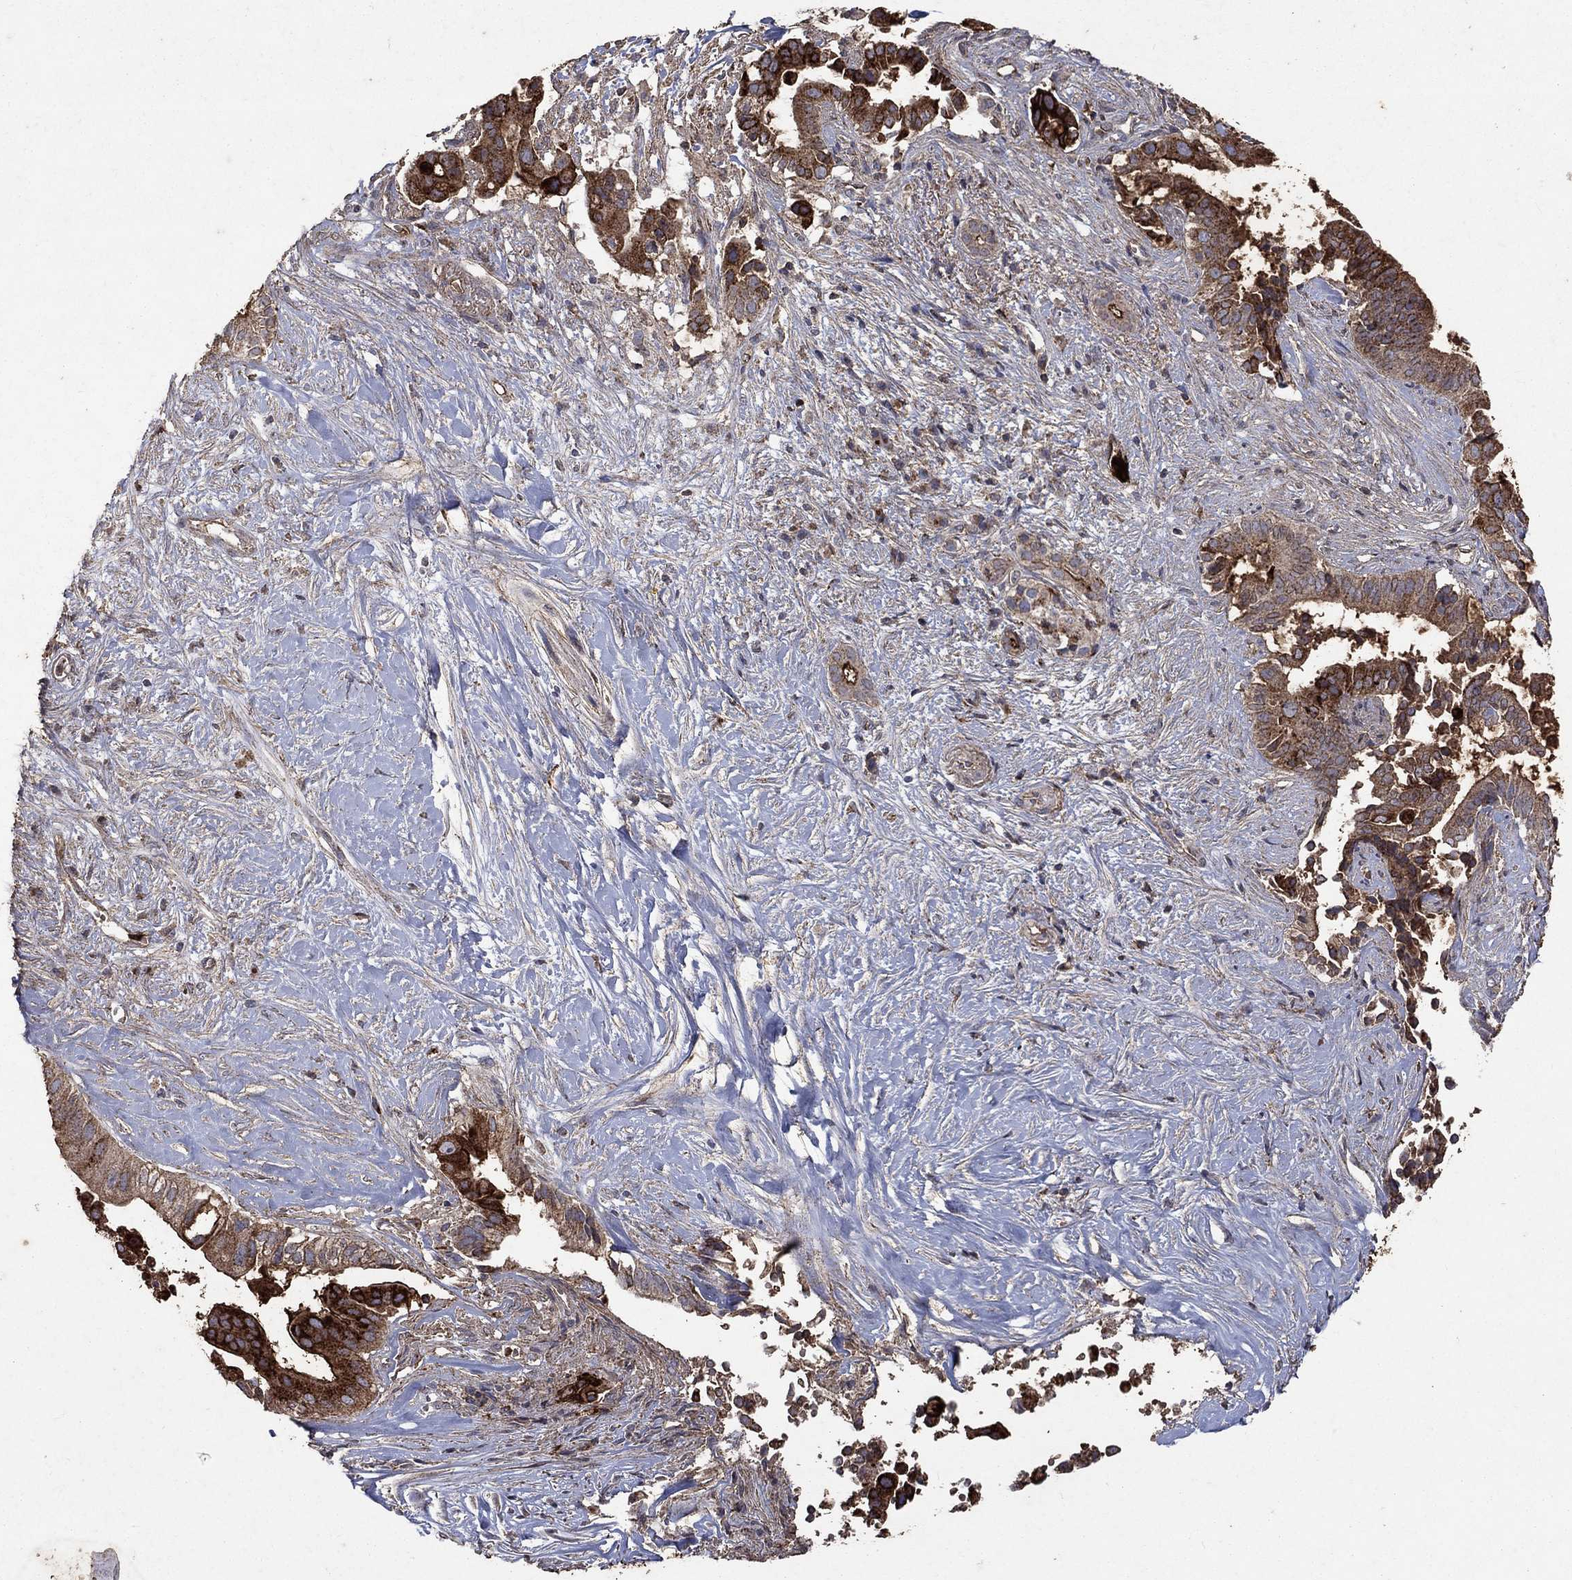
{"staining": {"intensity": "strong", "quantity": "<25%", "location": "cytoplasmic/membranous"}, "tissue": "pancreatic cancer", "cell_type": "Tumor cells", "image_type": "cancer", "snomed": [{"axis": "morphology", "description": "Adenocarcinoma, NOS"}, {"axis": "topography", "description": "Pancreas"}], "caption": "Tumor cells demonstrate medium levels of strong cytoplasmic/membranous positivity in approximately <25% of cells in pancreatic adenocarcinoma.", "gene": "CD24", "patient": {"sex": "male", "age": 61}}